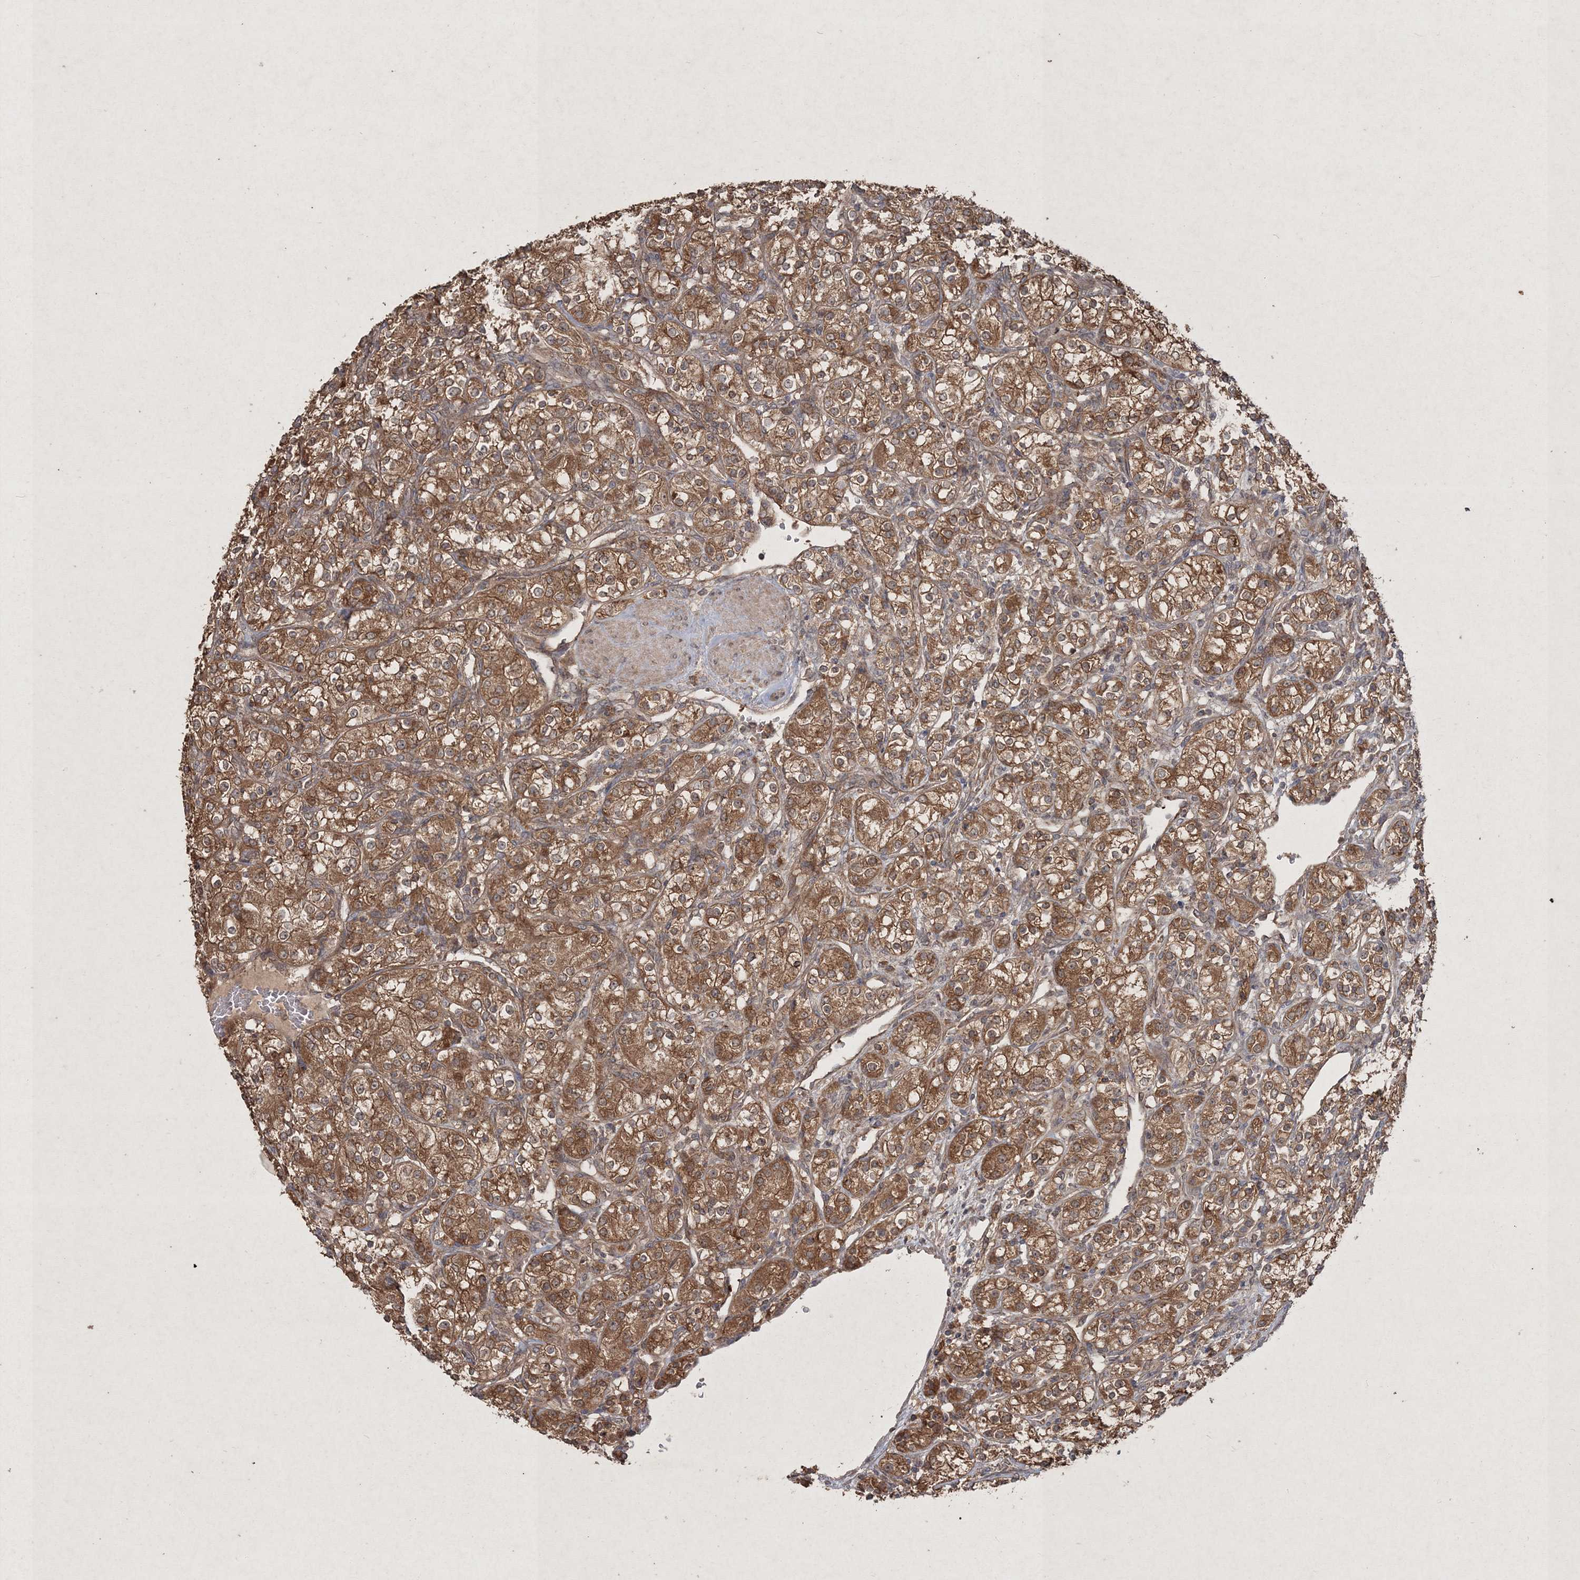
{"staining": {"intensity": "moderate", "quantity": ">75%", "location": "cytoplasmic/membranous"}, "tissue": "renal cancer", "cell_type": "Tumor cells", "image_type": "cancer", "snomed": [{"axis": "morphology", "description": "Adenocarcinoma, NOS"}, {"axis": "topography", "description": "Kidney"}], "caption": "Renal cancer (adenocarcinoma) was stained to show a protein in brown. There is medium levels of moderate cytoplasmic/membranous staining in about >75% of tumor cells. (Stains: DAB (3,3'-diaminobenzidine) in brown, nuclei in blue, Microscopy: brightfield microscopy at high magnification).", "gene": "SPRY1", "patient": {"sex": "male", "age": 77}}